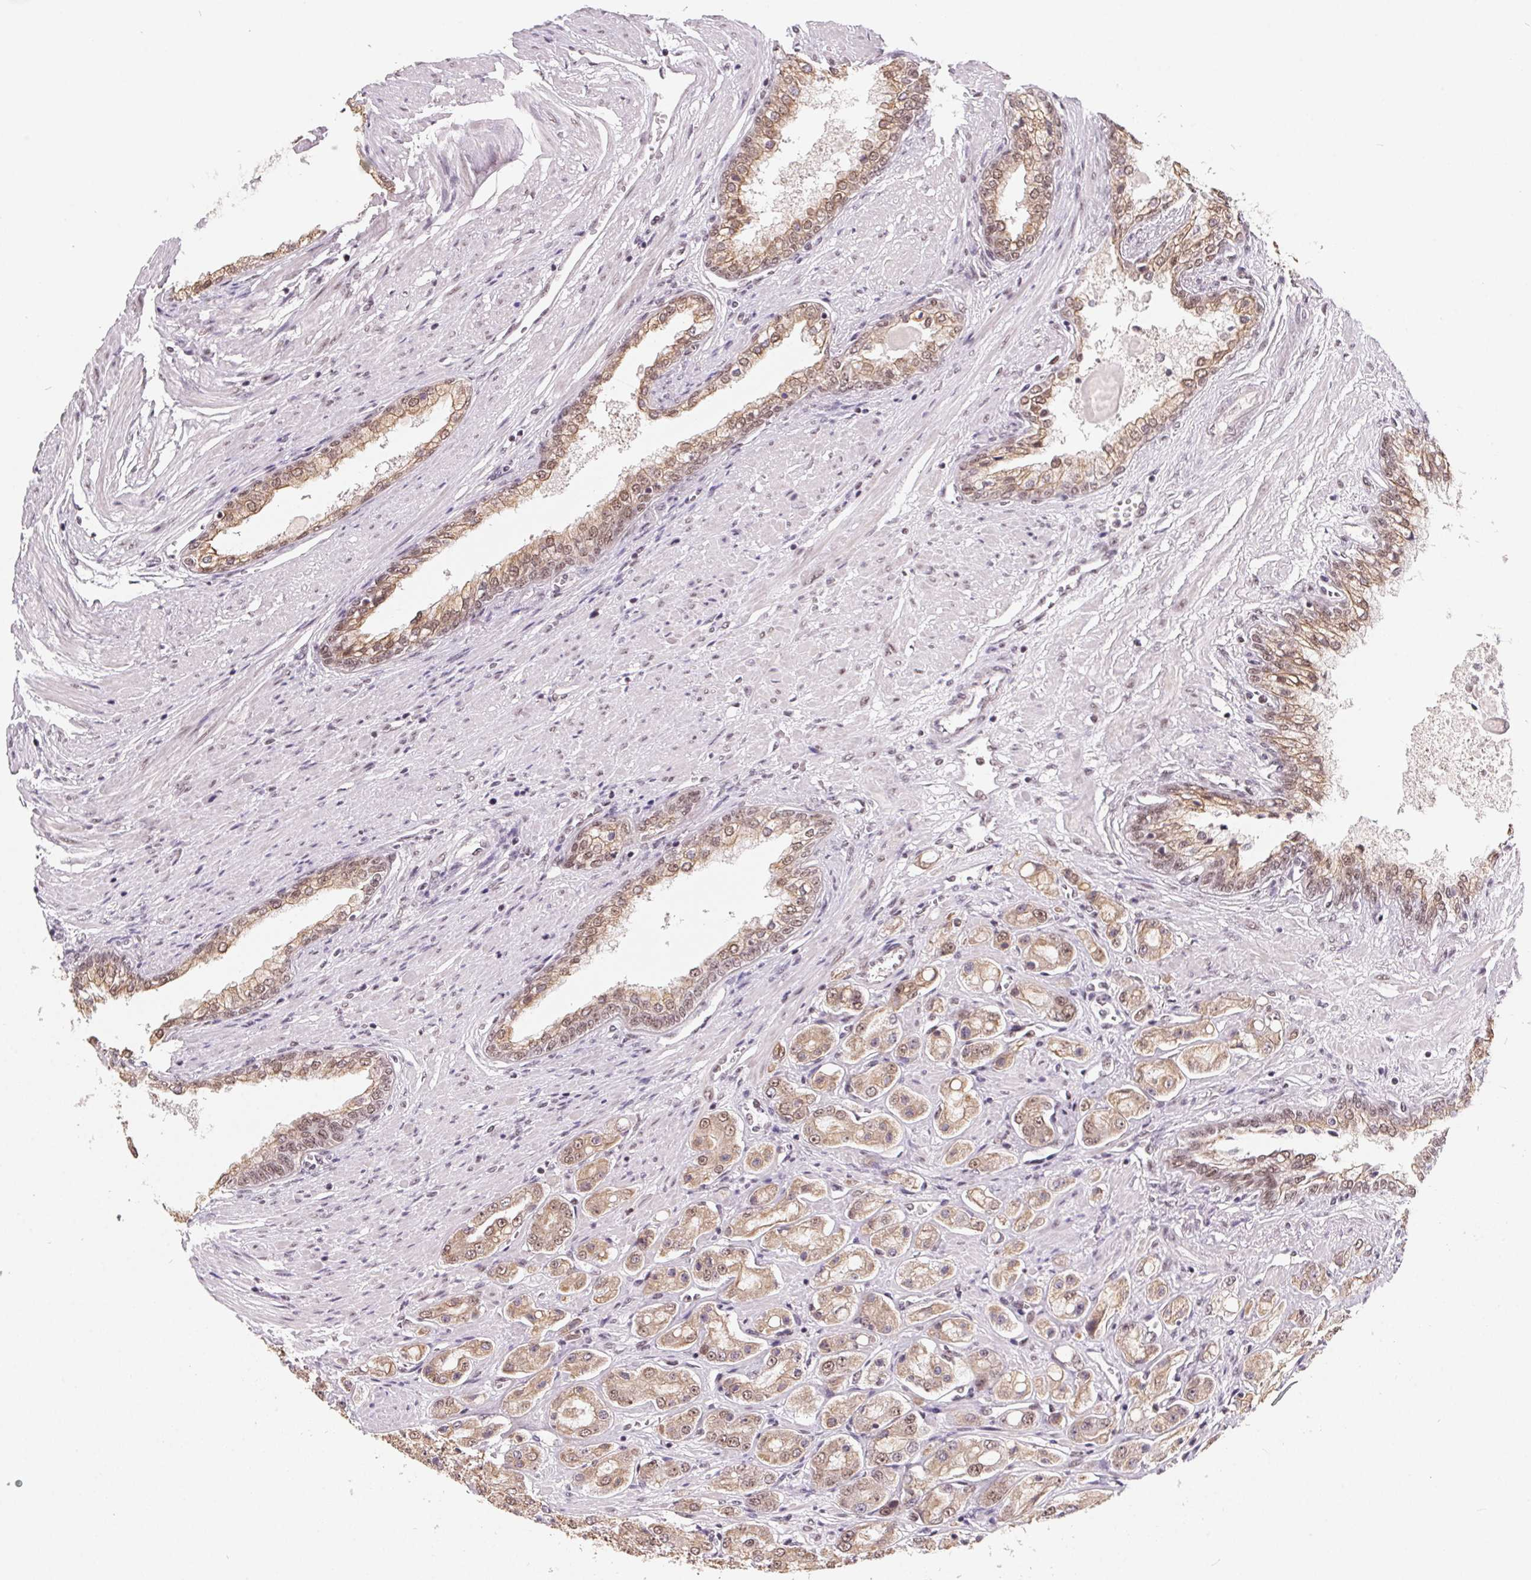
{"staining": {"intensity": "weak", "quantity": ">75%", "location": "cytoplasmic/membranous,nuclear"}, "tissue": "prostate cancer", "cell_type": "Tumor cells", "image_type": "cancer", "snomed": [{"axis": "morphology", "description": "Adenocarcinoma, High grade"}, {"axis": "topography", "description": "Prostate"}], "caption": "DAB (3,3'-diaminobenzidine) immunohistochemical staining of prostate cancer reveals weak cytoplasmic/membranous and nuclear protein expression in approximately >75% of tumor cells.", "gene": "TCERG1", "patient": {"sex": "male", "age": 67}}